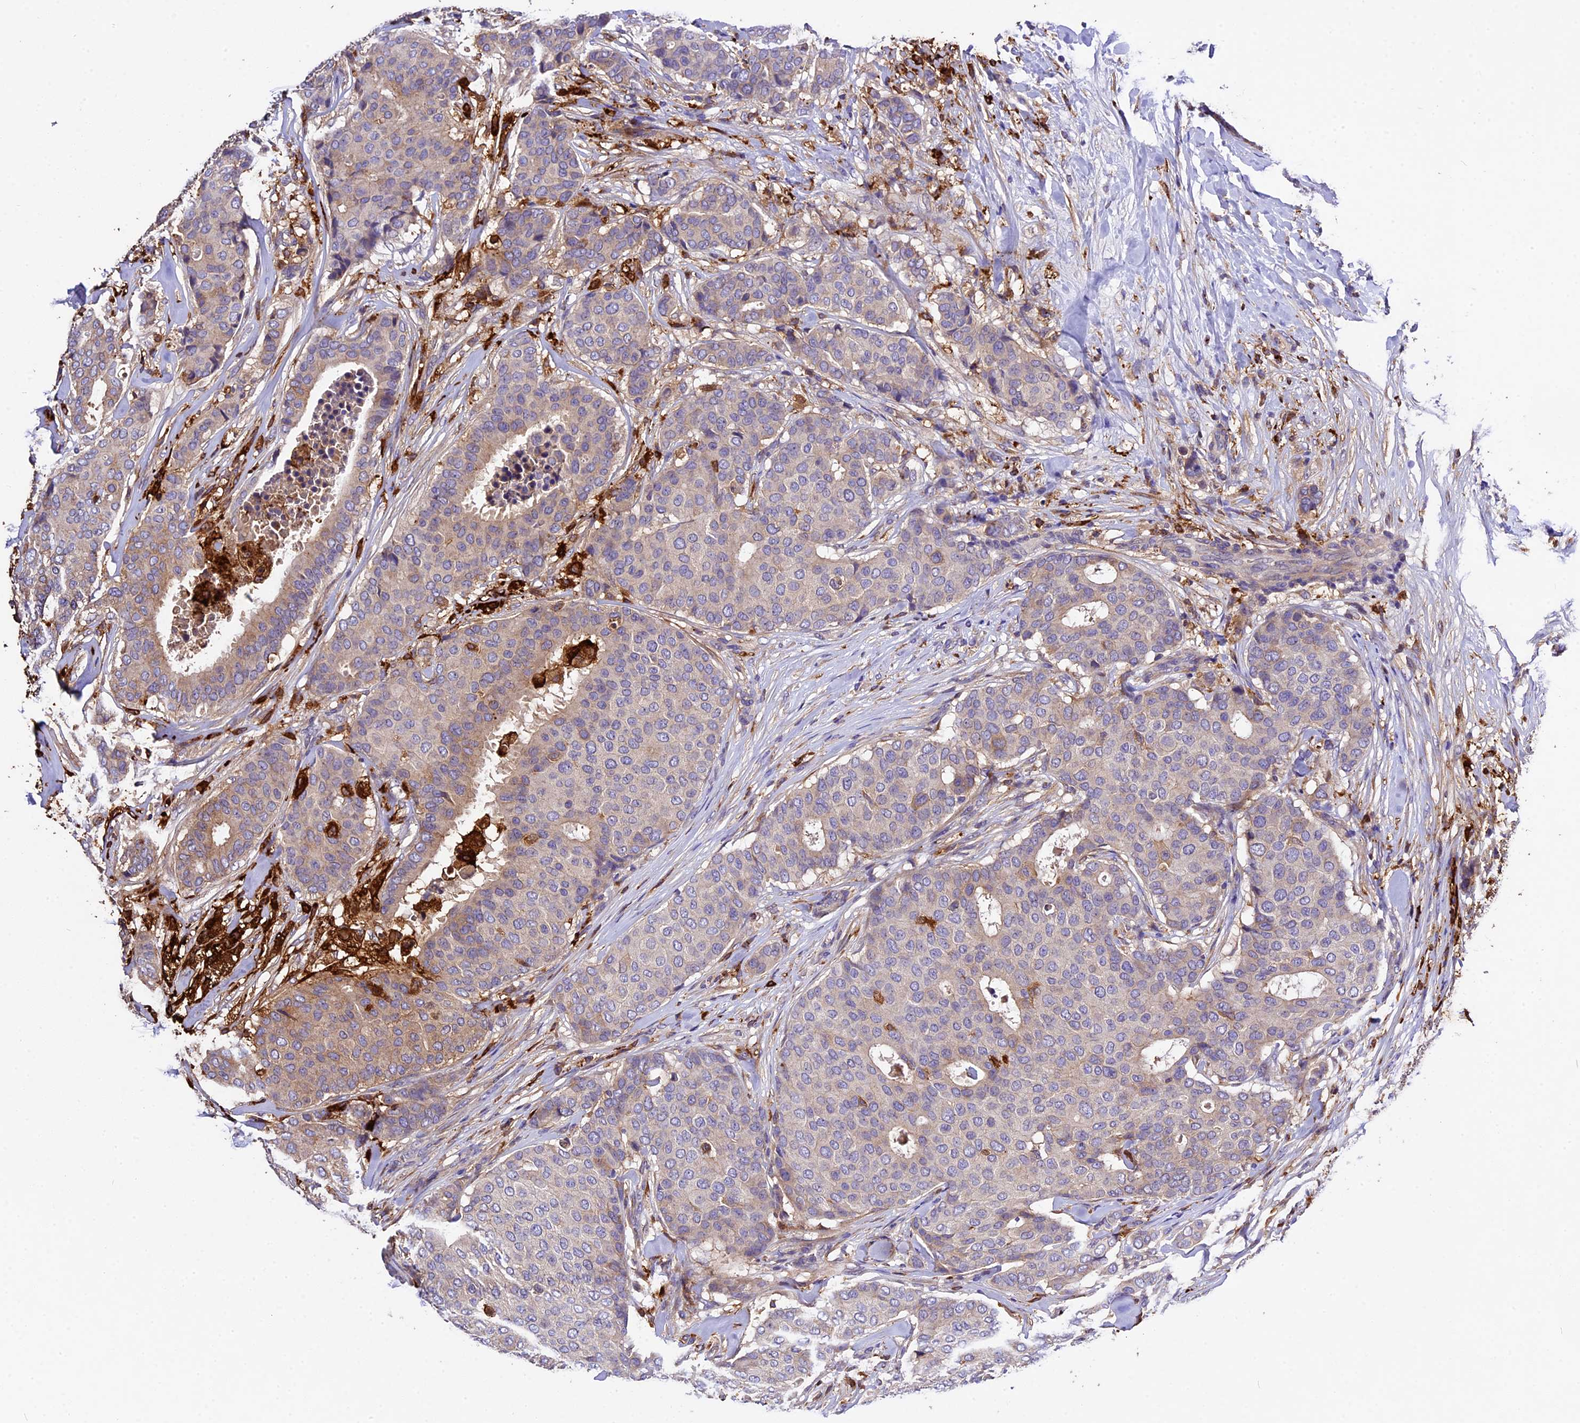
{"staining": {"intensity": "weak", "quantity": "25%-75%", "location": "cytoplasmic/membranous"}, "tissue": "breast cancer", "cell_type": "Tumor cells", "image_type": "cancer", "snomed": [{"axis": "morphology", "description": "Duct carcinoma"}, {"axis": "topography", "description": "Breast"}], "caption": "A brown stain highlights weak cytoplasmic/membranous expression of a protein in infiltrating ductal carcinoma (breast) tumor cells. (DAB (3,3'-diaminobenzidine) IHC, brown staining for protein, blue staining for nuclei).", "gene": "CILP2", "patient": {"sex": "female", "age": 75}}